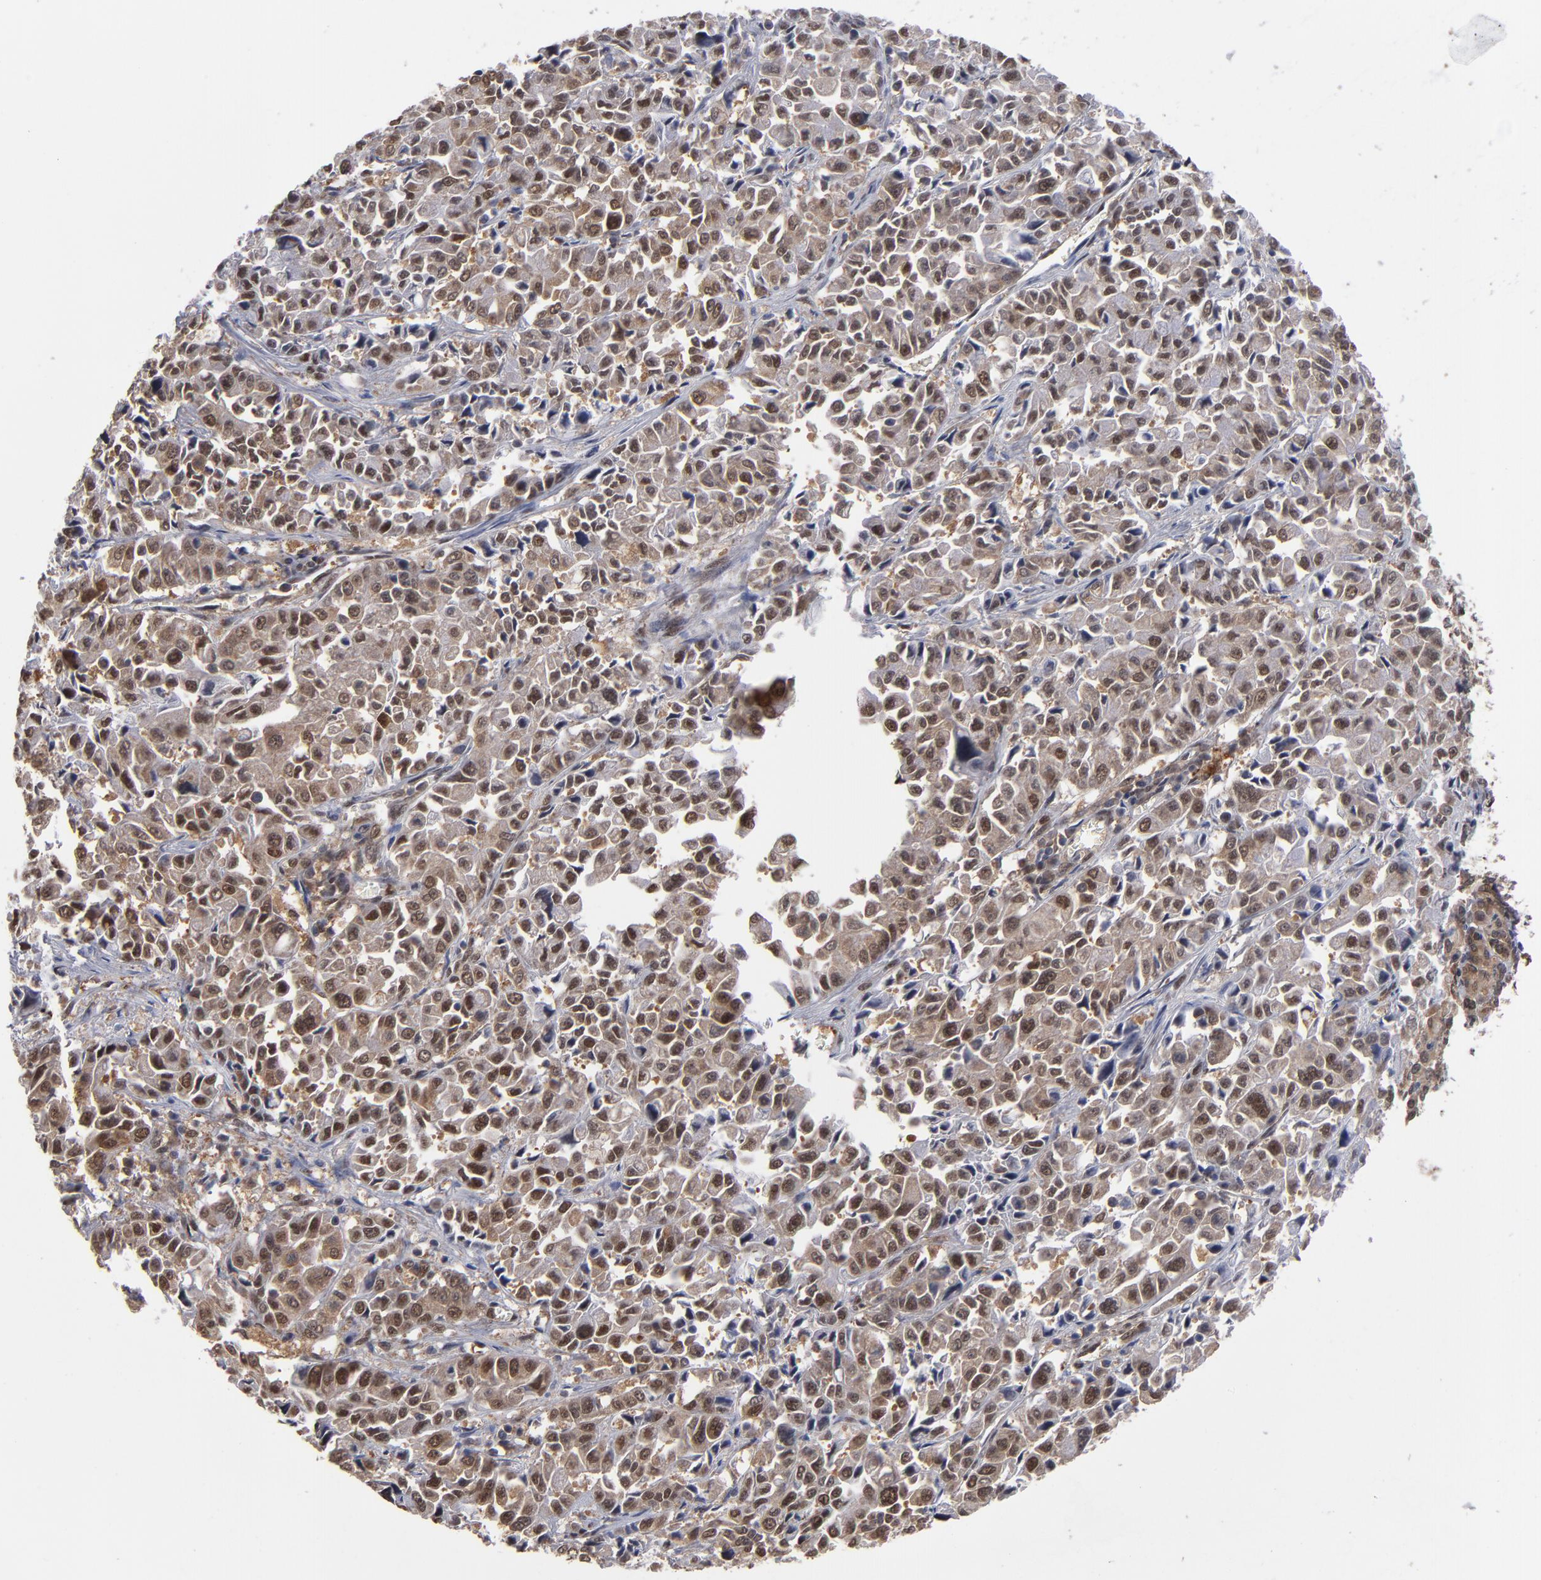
{"staining": {"intensity": "weak", "quantity": ">75%", "location": "cytoplasmic/membranous,nuclear"}, "tissue": "pancreatic cancer", "cell_type": "Tumor cells", "image_type": "cancer", "snomed": [{"axis": "morphology", "description": "Adenocarcinoma, NOS"}, {"axis": "topography", "description": "Pancreas"}], "caption": "Human adenocarcinoma (pancreatic) stained with a brown dye demonstrates weak cytoplasmic/membranous and nuclear positive positivity in about >75% of tumor cells.", "gene": "HUWE1", "patient": {"sex": "female", "age": 52}}